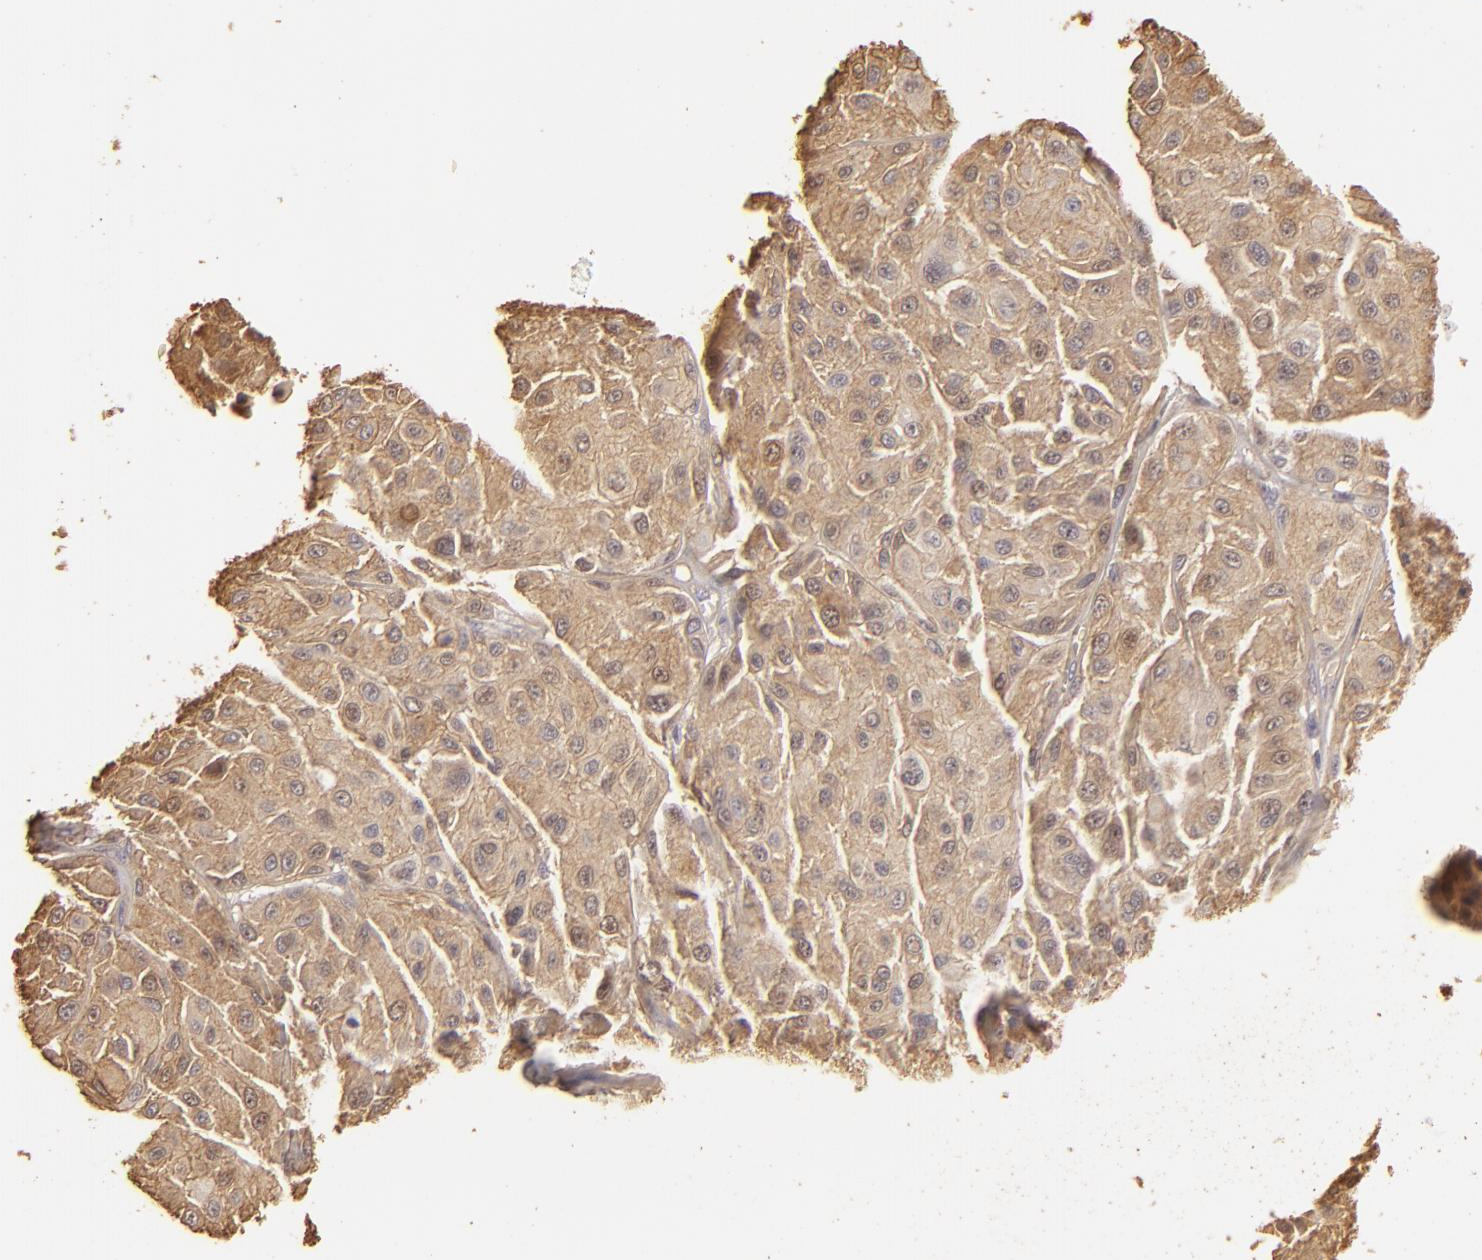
{"staining": {"intensity": "weak", "quantity": ">75%", "location": "cytoplasmic/membranous"}, "tissue": "melanoma", "cell_type": "Tumor cells", "image_type": "cancer", "snomed": [{"axis": "morphology", "description": "Malignant melanoma, NOS"}, {"axis": "topography", "description": "Skin"}], "caption": "A micrograph of human malignant melanoma stained for a protein displays weak cytoplasmic/membranous brown staining in tumor cells.", "gene": "HSPB6", "patient": {"sex": "male", "age": 36}}